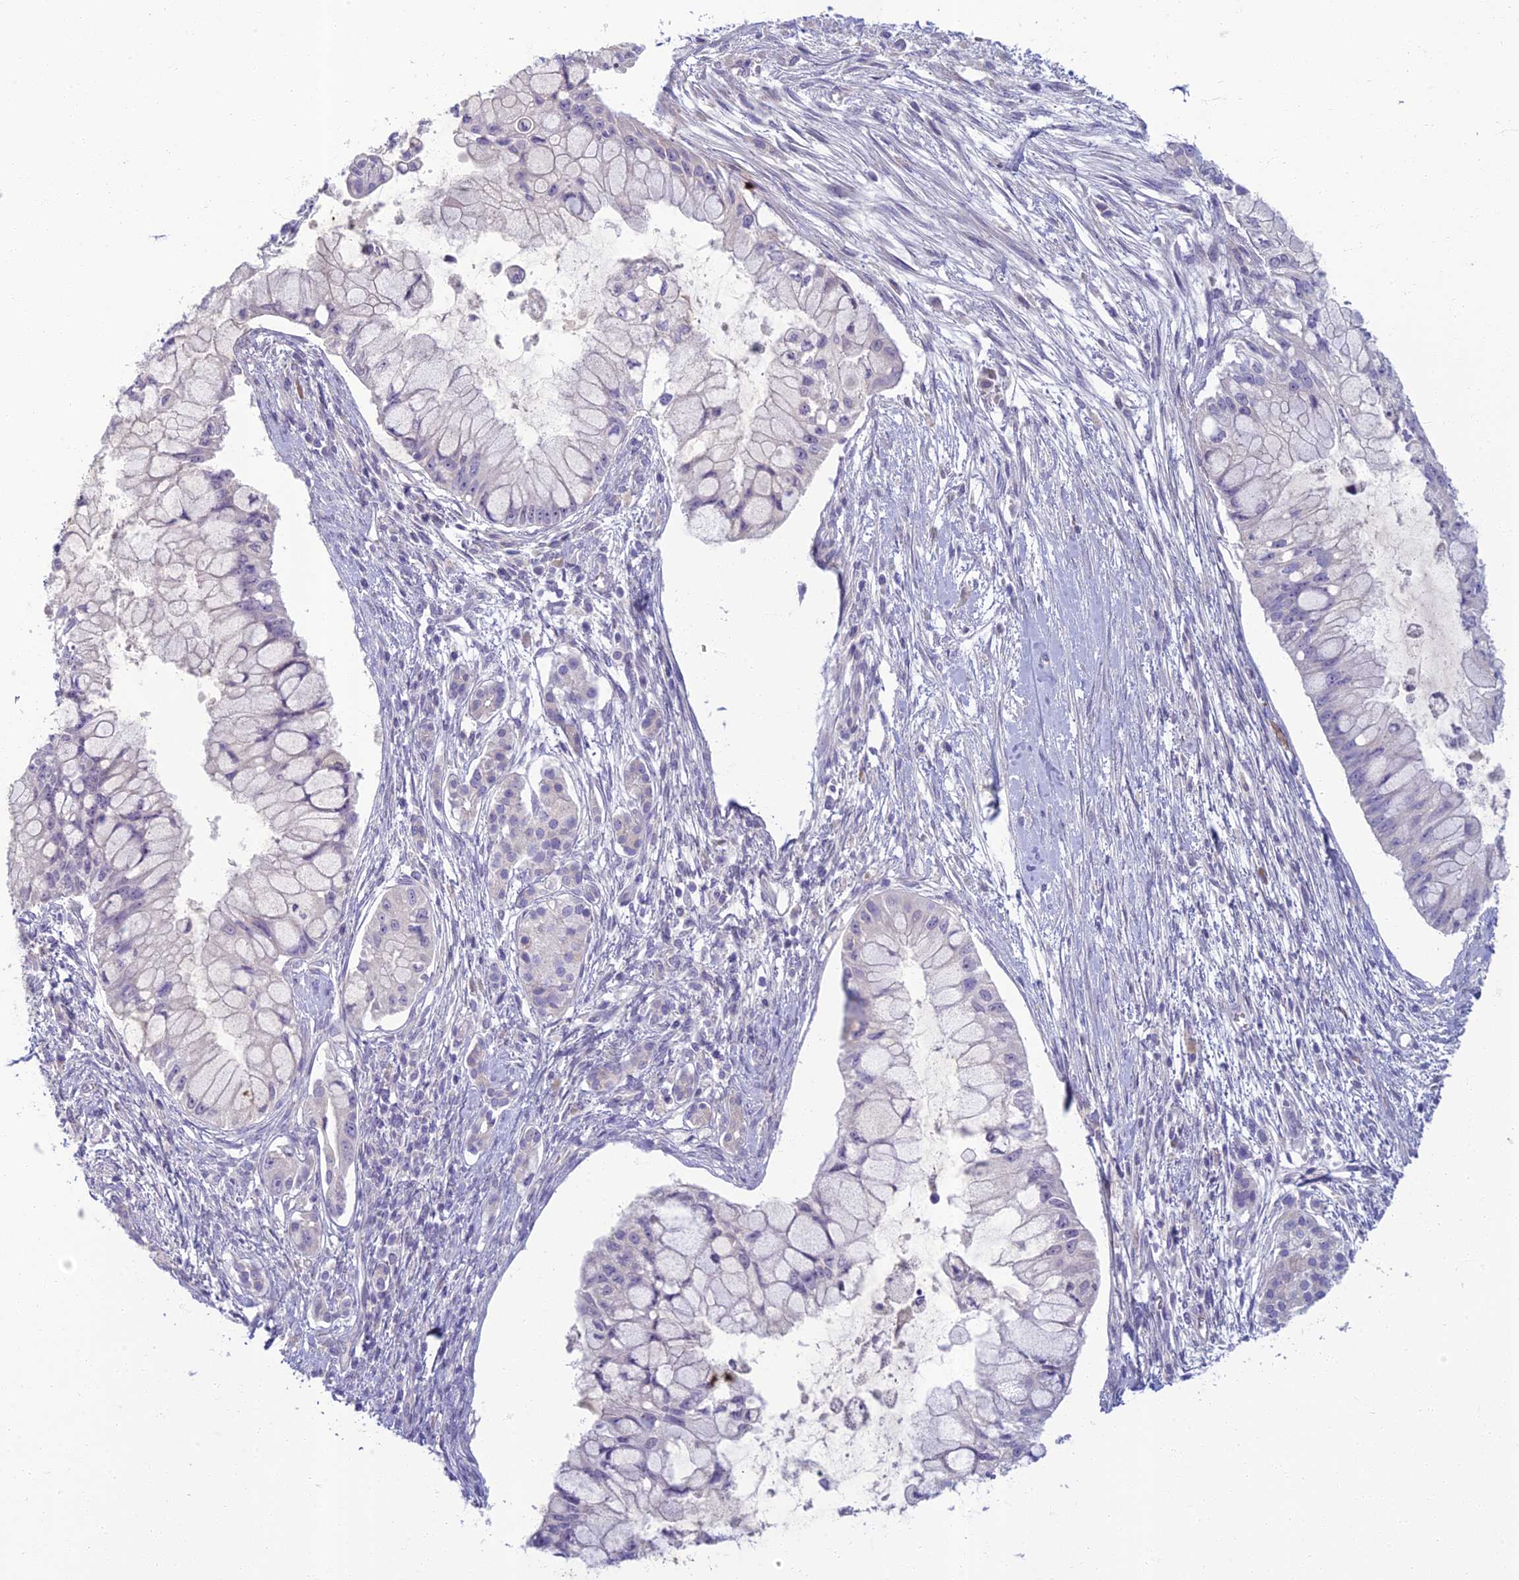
{"staining": {"intensity": "negative", "quantity": "none", "location": "none"}, "tissue": "pancreatic cancer", "cell_type": "Tumor cells", "image_type": "cancer", "snomed": [{"axis": "morphology", "description": "Adenocarcinoma, NOS"}, {"axis": "topography", "description": "Pancreas"}], "caption": "Immunohistochemical staining of pancreatic cancer shows no significant positivity in tumor cells.", "gene": "SLC25A41", "patient": {"sex": "male", "age": 48}}